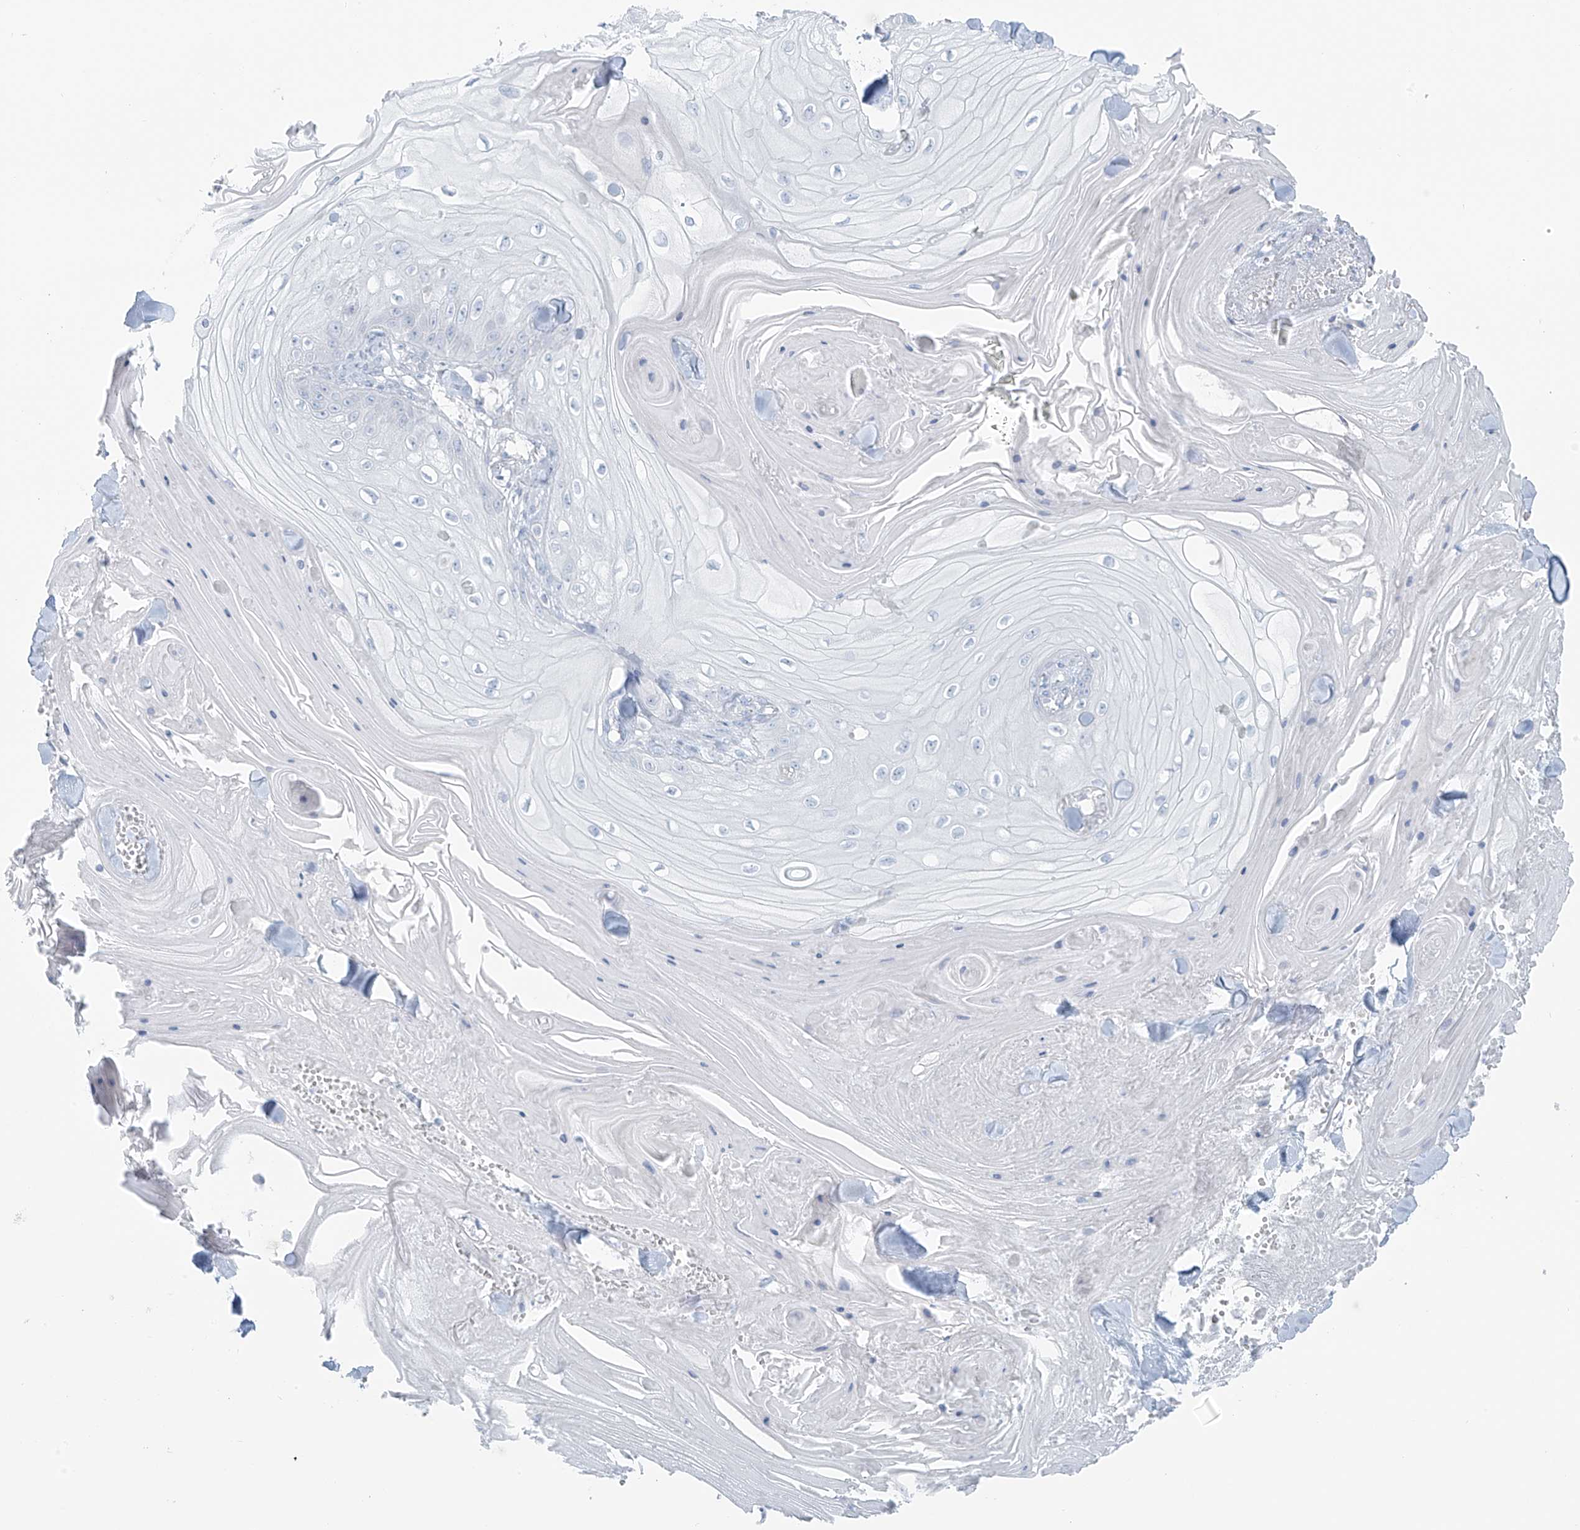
{"staining": {"intensity": "negative", "quantity": "none", "location": "none"}, "tissue": "skin cancer", "cell_type": "Tumor cells", "image_type": "cancer", "snomed": [{"axis": "morphology", "description": "Squamous cell carcinoma, NOS"}, {"axis": "topography", "description": "Skin"}], "caption": "Immunohistochemical staining of skin squamous cell carcinoma displays no significant positivity in tumor cells.", "gene": "SLC25A43", "patient": {"sex": "male", "age": 74}}